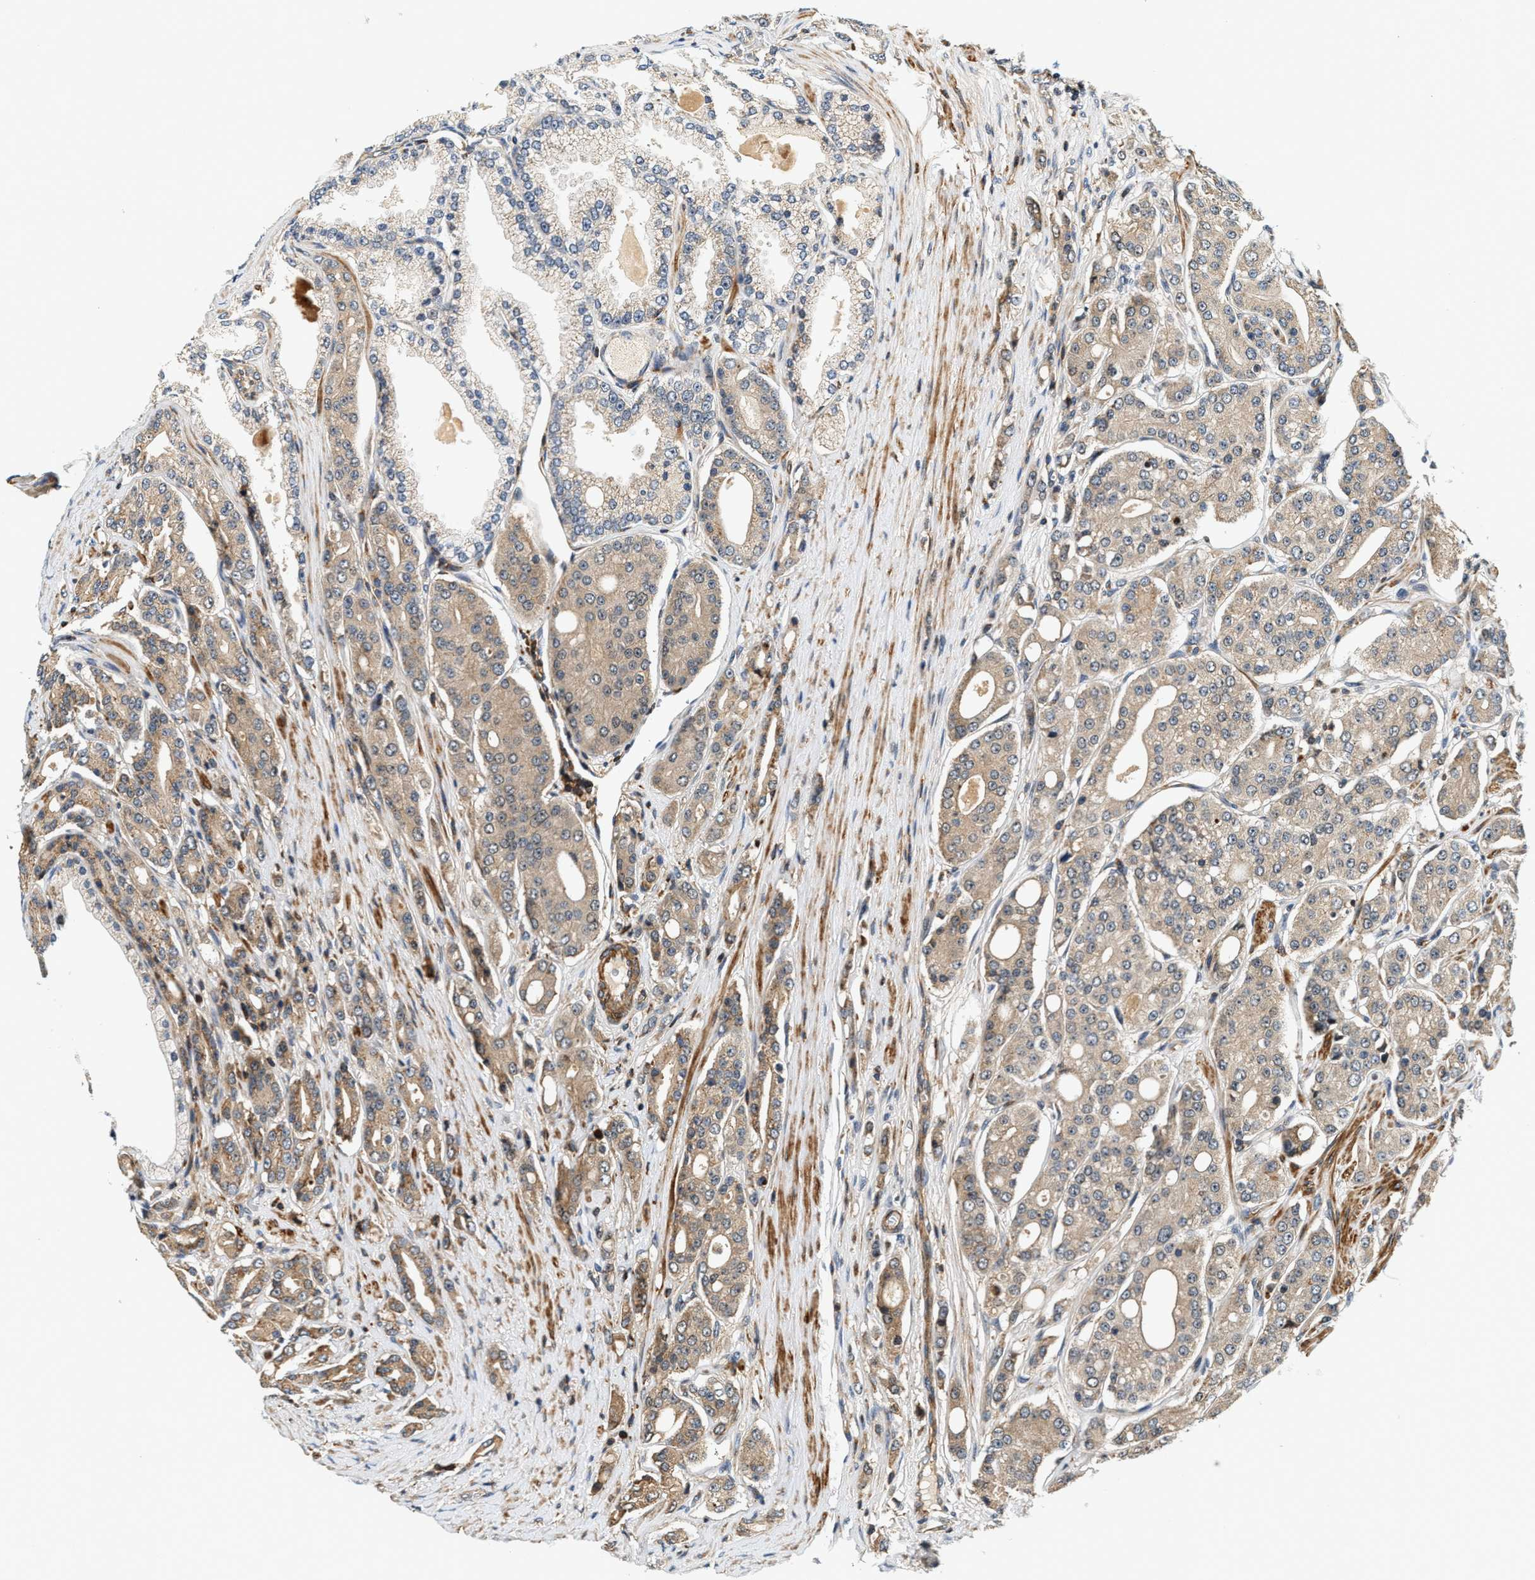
{"staining": {"intensity": "weak", "quantity": ">75%", "location": "cytoplasmic/membranous"}, "tissue": "prostate cancer", "cell_type": "Tumor cells", "image_type": "cancer", "snomed": [{"axis": "morphology", "description": "Adenocarcinoma, High grade"}, {"axis": "topography", "description": "Prostate"}], "caption": "IHC micrograph of human prostate cancer (high-grade adenocarcinoma) stained for a protein (brown), which reveals low levels of weak cytoplasmic/membranous positivity in approximately >75% of tumor cells.", "gene": "SAMD9", "patient": {"sex": "male", "age": 71}}